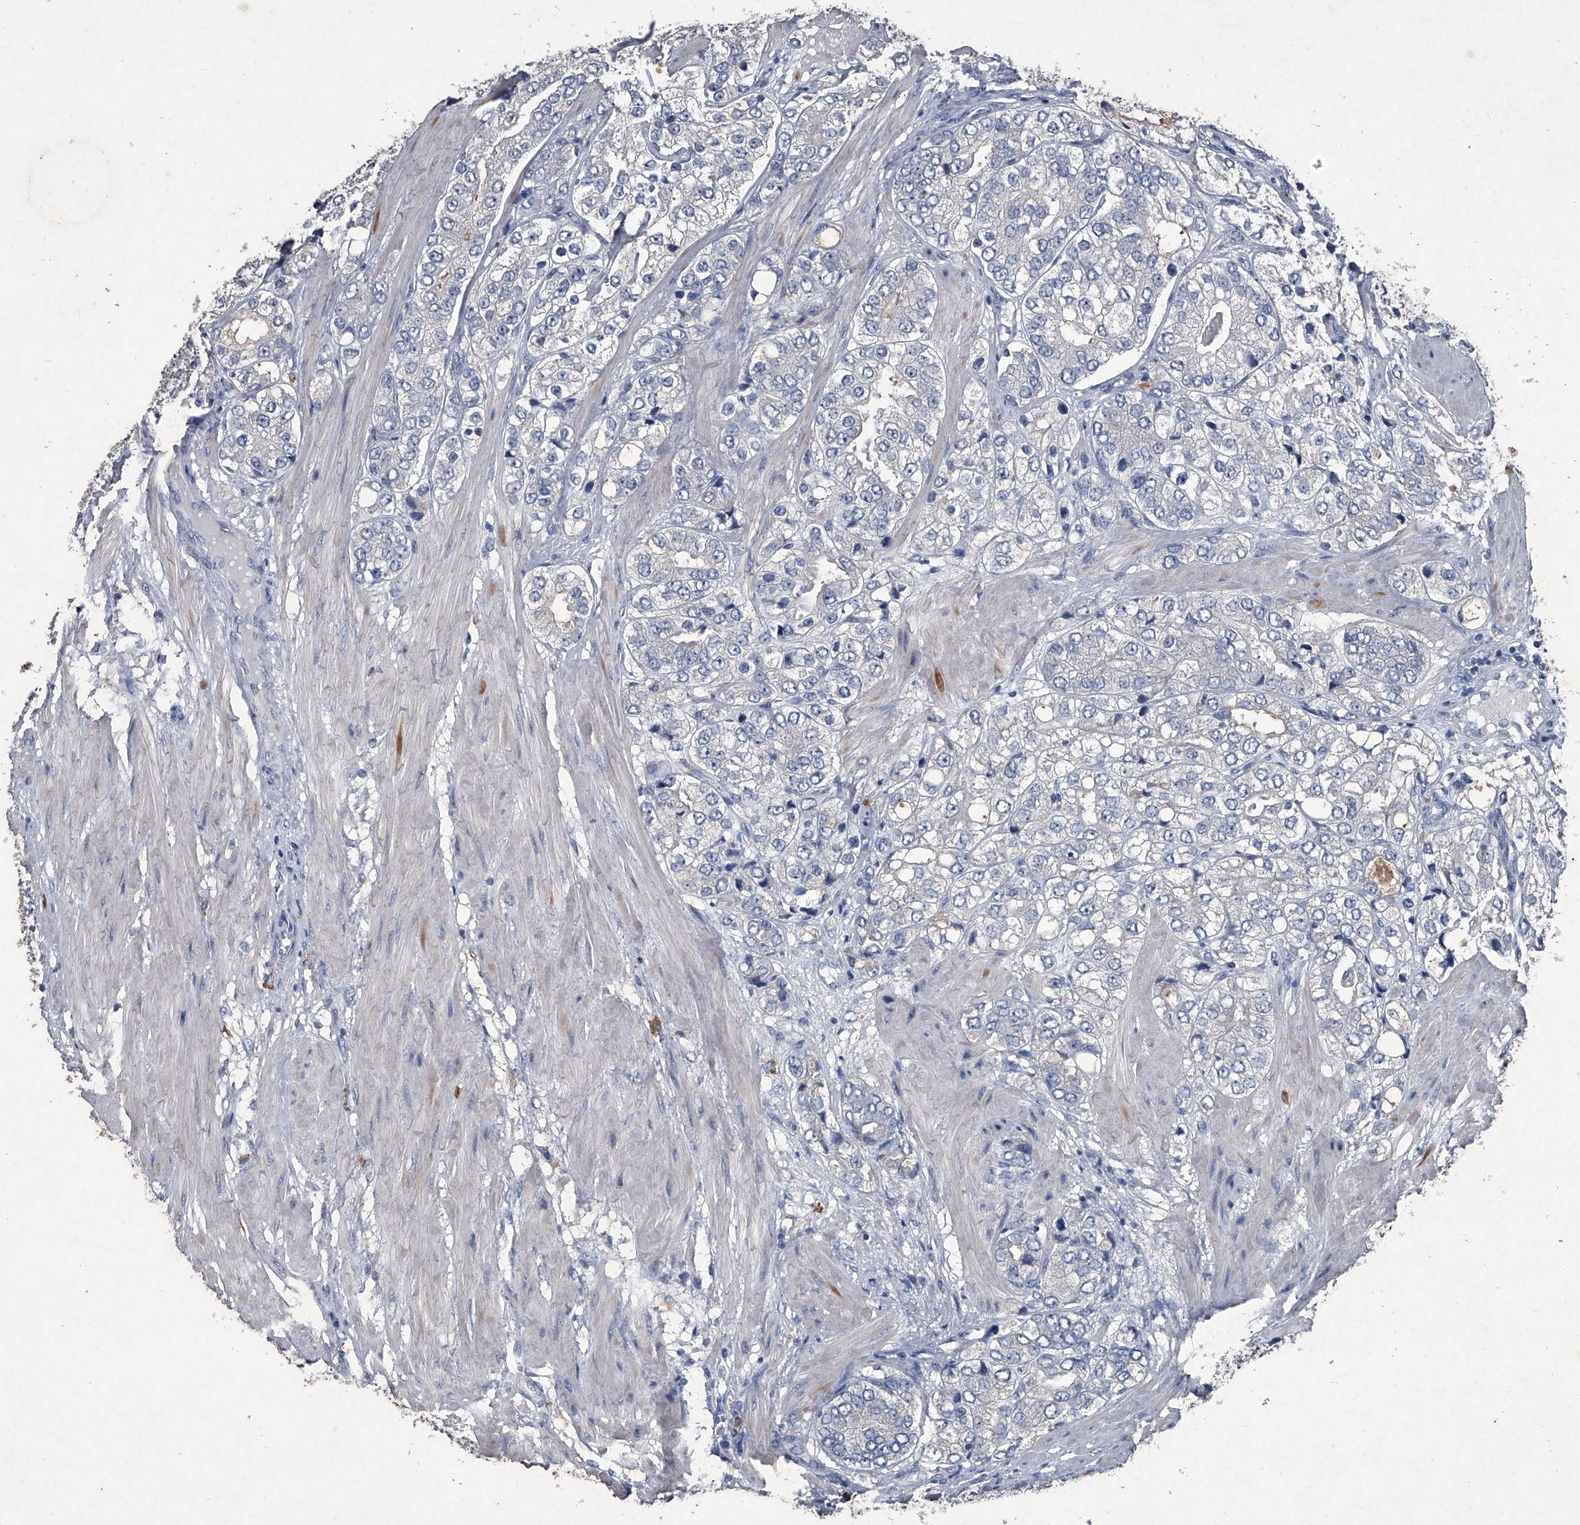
{"staining": {"intensity": "negative", "quantity": "none", "location": "none"}, "tissue": "prostate cancer", "cell_type": "Tumor cells", "image_type": "cancer", "snomed": [{"axis": "morphology", "description": "Adenocarcinoma, High grade"}, {"axis": "topography", "description": "Prostate"}], "caption": "The histopathology image reveals no significant positivity in tumor cells of high-grade adenocarcinoma (prostate). (Stains: DAB (3,3'-diaminobenzidine) IHC with hematoxylin counter stain, Microscopy: brightfield microscopy at high magnification).", "gene": "MAPKAP1", "patient": {"sex": "male", "age": 50}}